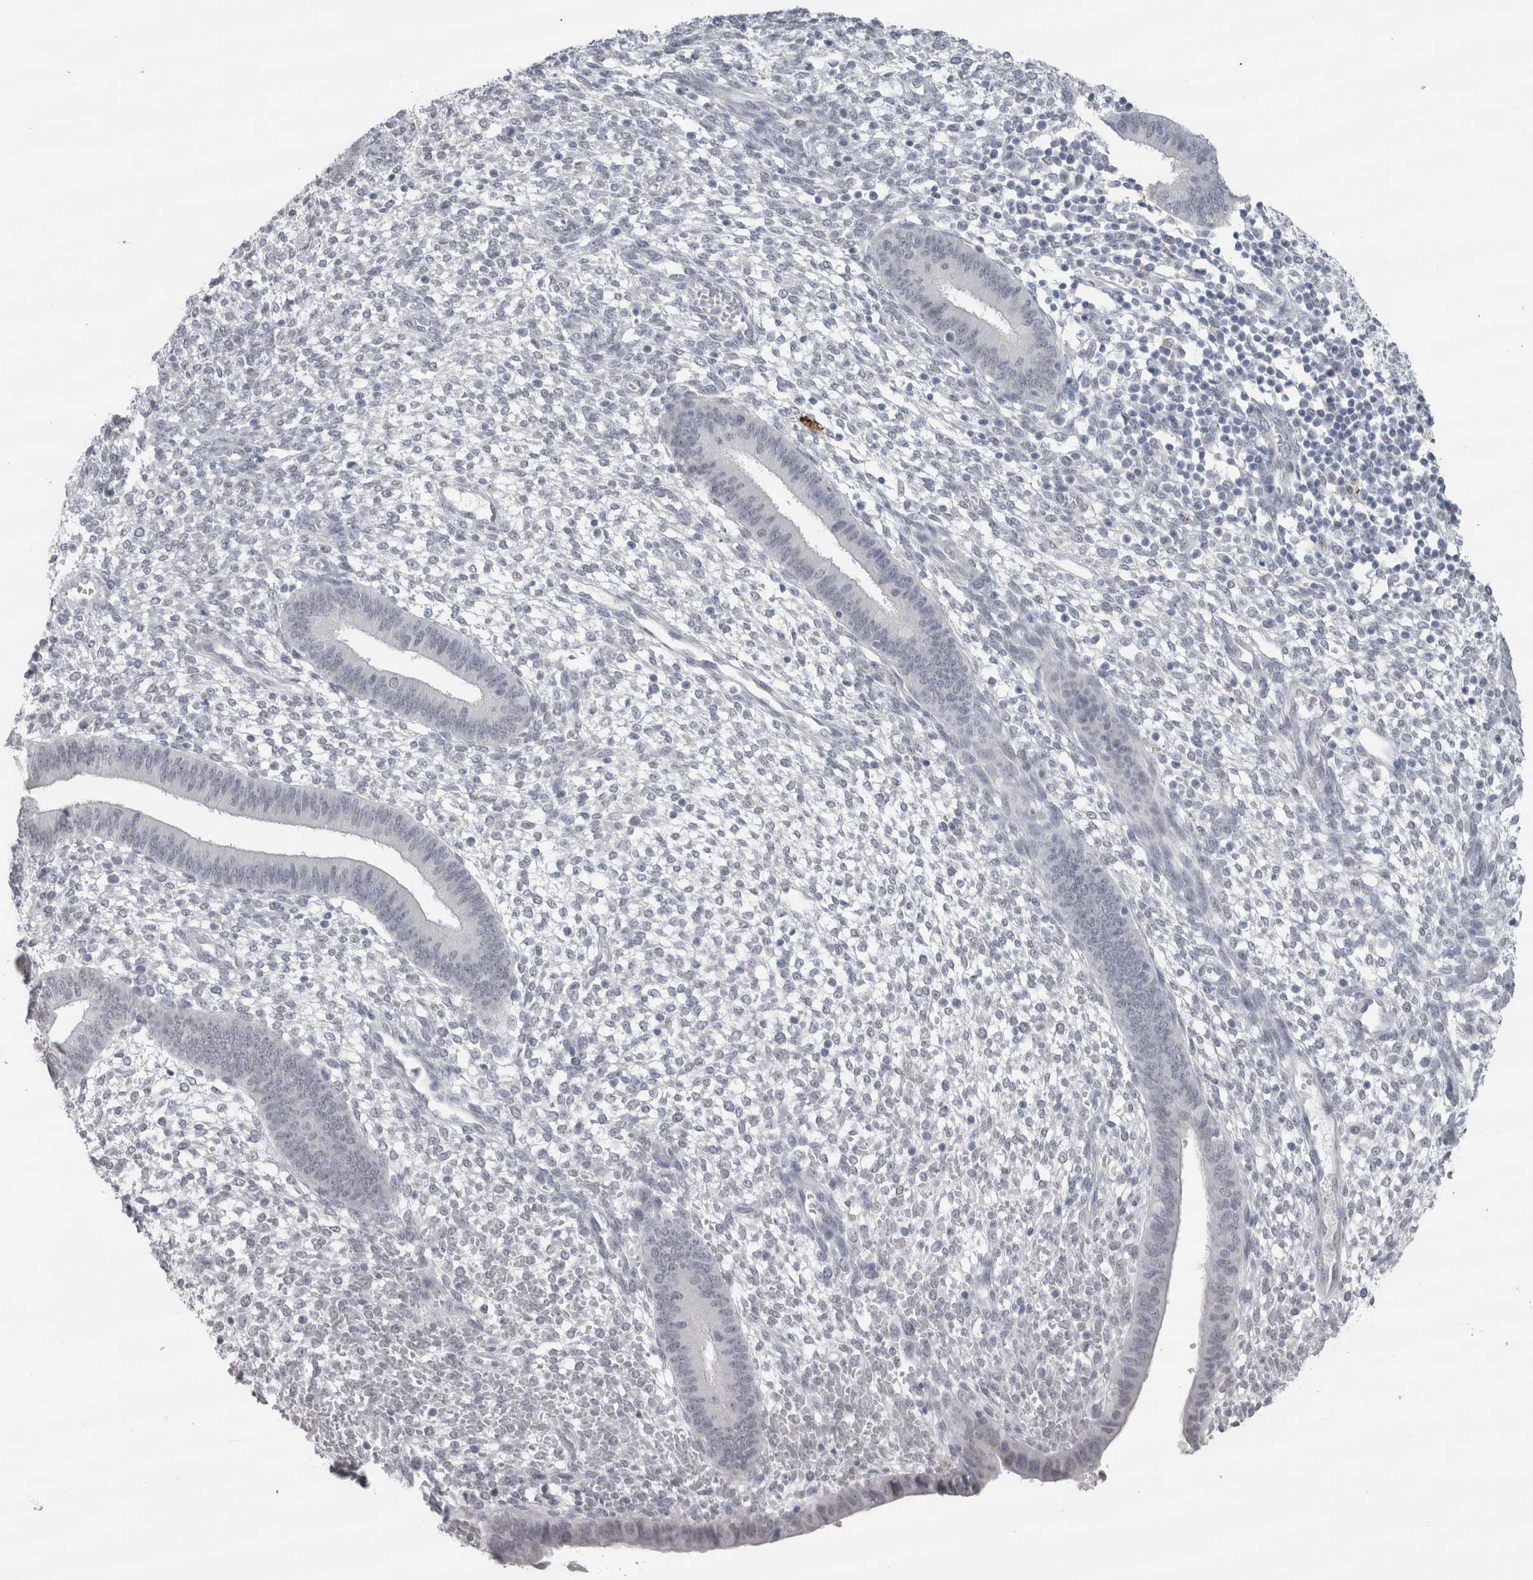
{"staining": {"intensity": "negative", "quantity": "none", "location": "none"}, "tissue": "endometrium", "cell_type": "Cells in endometrial stroma", "image_type": "normal", "snomed": [{"axis": "morphology", "description": "Normal tissue, NOS"}, {"axis": "topography", "description": "Endometrium"}], "caption": "A micrograph of endometrium stained for a protein displays no brown staining in cells in endometrial stroma. Brightfield microscopy of immunohistochemistry (IHC) stained with DAB (brown) and hematoxylin (blue), captured at high magnification.", "gene": "CDH17", "patient": {"sex": "female", "age": 46}}